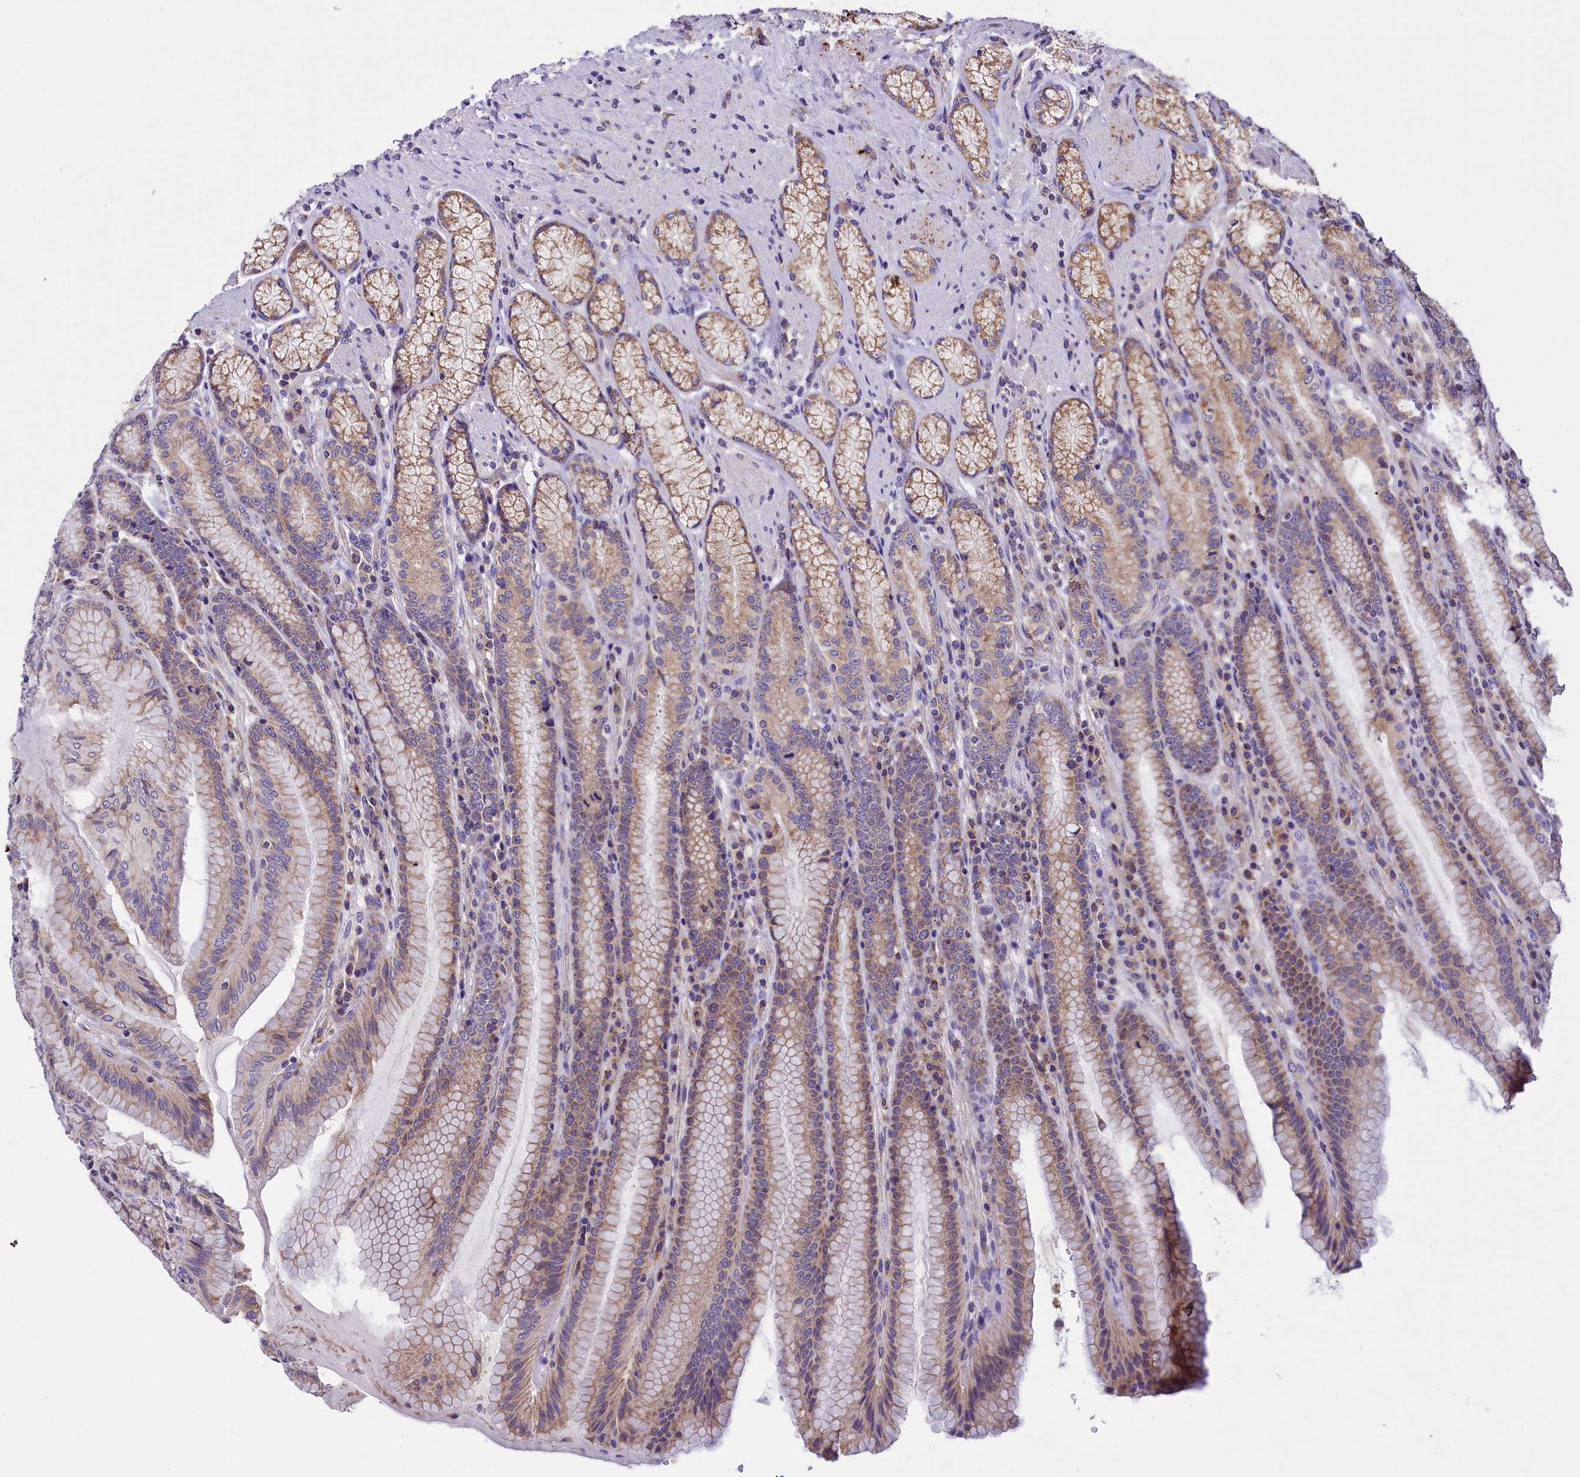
{"staining": {"intensity": "moderate", "quantity": ">75%", "location": "cytoplasmic/membranous"}, "tissue": "stomach", "cell_type": "Glandular cells", "image_type": "normal", "snomed": [{"axis": "morphology", "description": "Normal tissue, NOS"}, {"axis": "topography", "description": "Stomach, upper"}, {"axis": "topography", "description": "Stomach, lower"}], "caption": "IHC staining of benign stomach, which shows medium levels of moderate cytoplasmic/membranous positivity in about >75% of glandular cells indicating moderate cytoplasmic/membranous protein staining. The staining was performed using DAB (3,3'-diaminobenzidine) (brown) for protein detection and nuclei were counterstained in hematoxylin (blue).", "gene": "DNAJB9", "patient": {"sex": "female", "age": 76}}